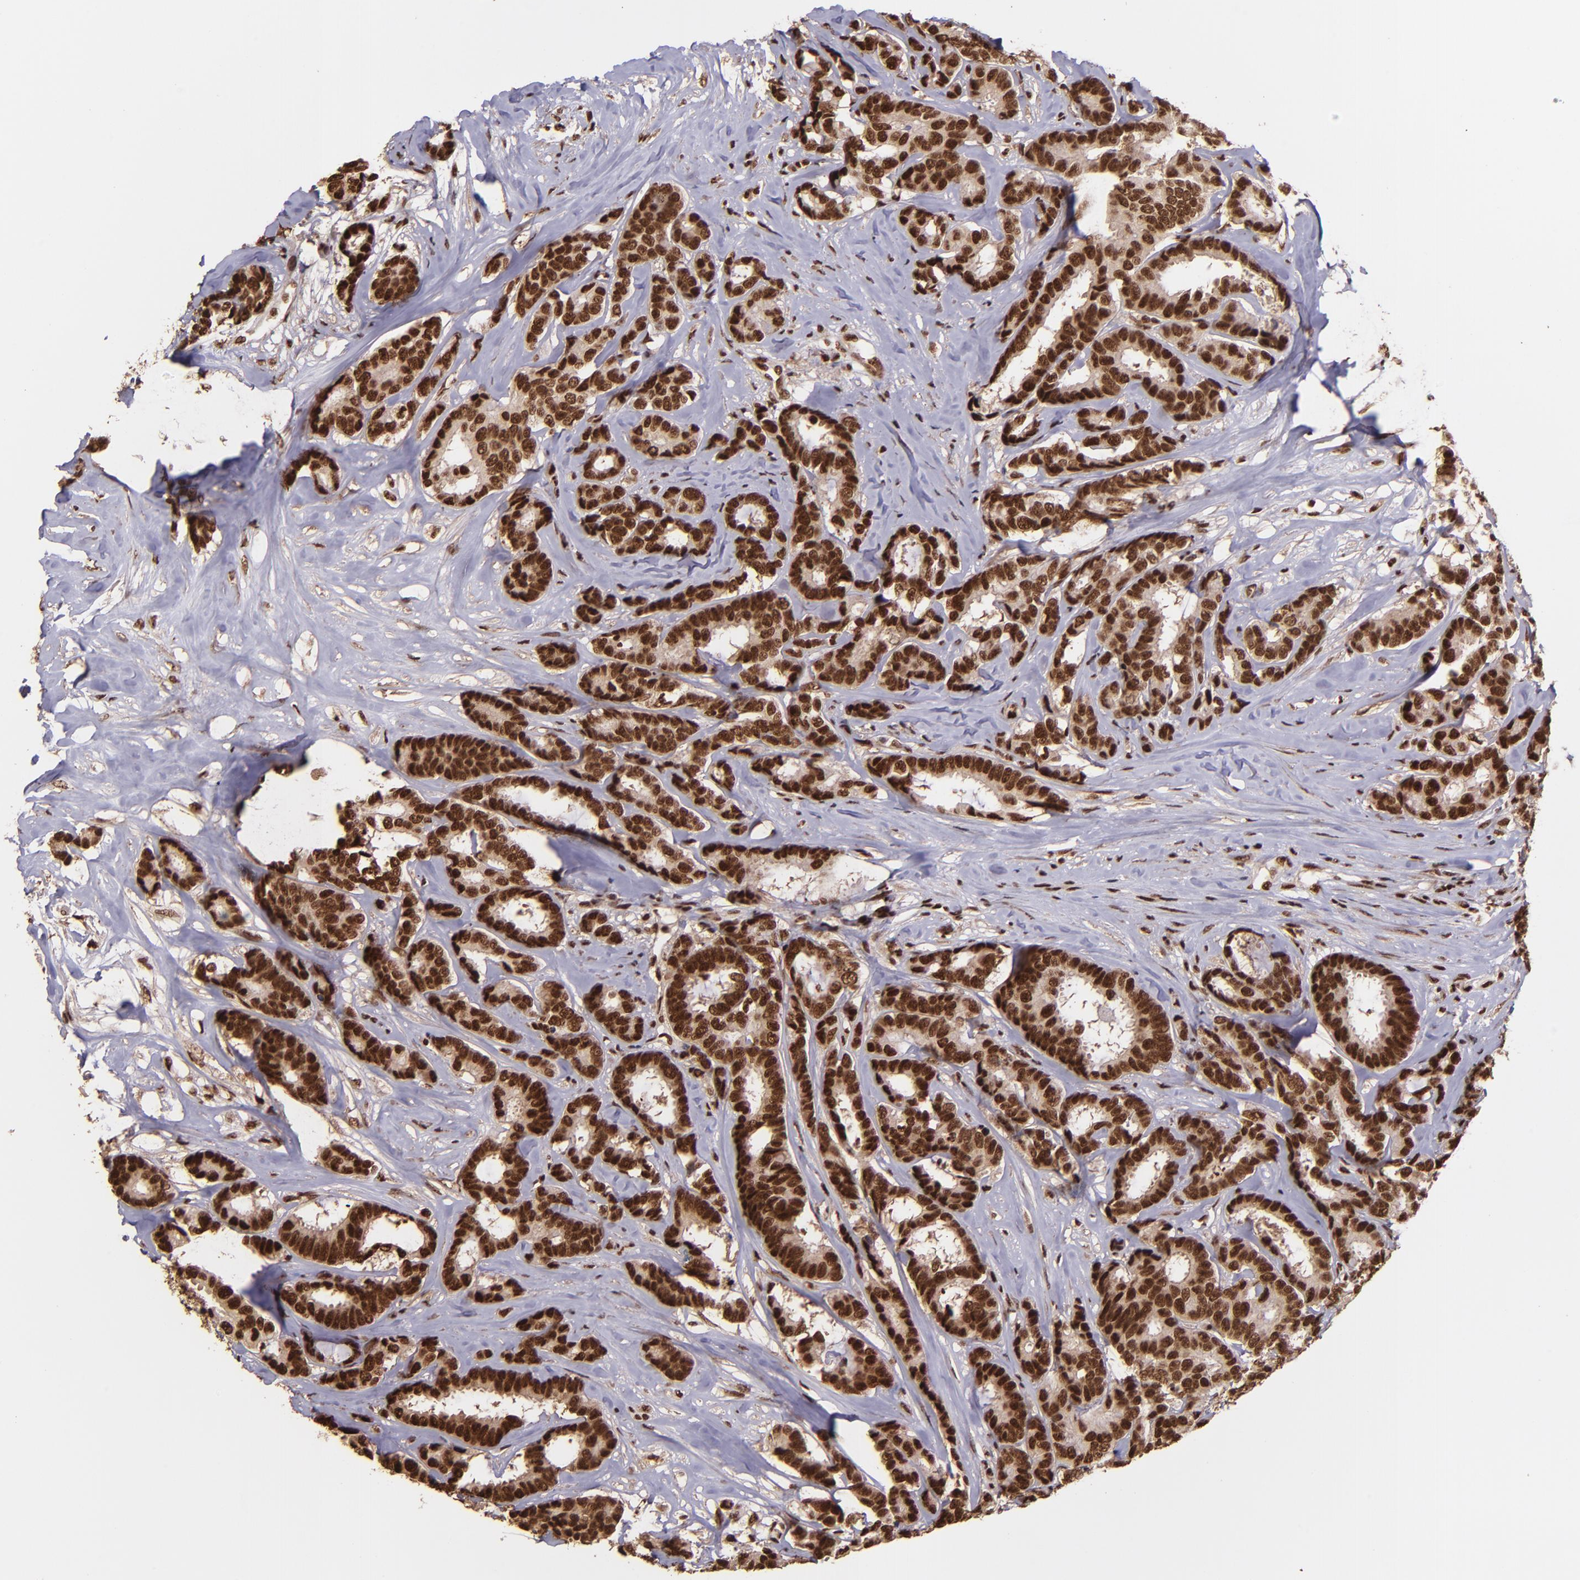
{"staining": {"intensity": "strong", "quantity": ">75%", "location": "cytoplasmic/membranous,nuclear"}, "tissue": "breast cancer", "cell_type": "Tumor cells", "image_type": "cancer", "snomed": [{"axis": "morphology", "description": "Duct carcinoma"}, {"axis": "topography", "description": "Breast"}], "caption": "This histopathology image demonstrates IHC staining of breast invasive ductal carcinoma, with high strong cytoplasmic/membranous and nuclear staining in about >75% of tumor cells.", "gene": "PQBP1", "patient": {"sex": "female", "age": 87}}